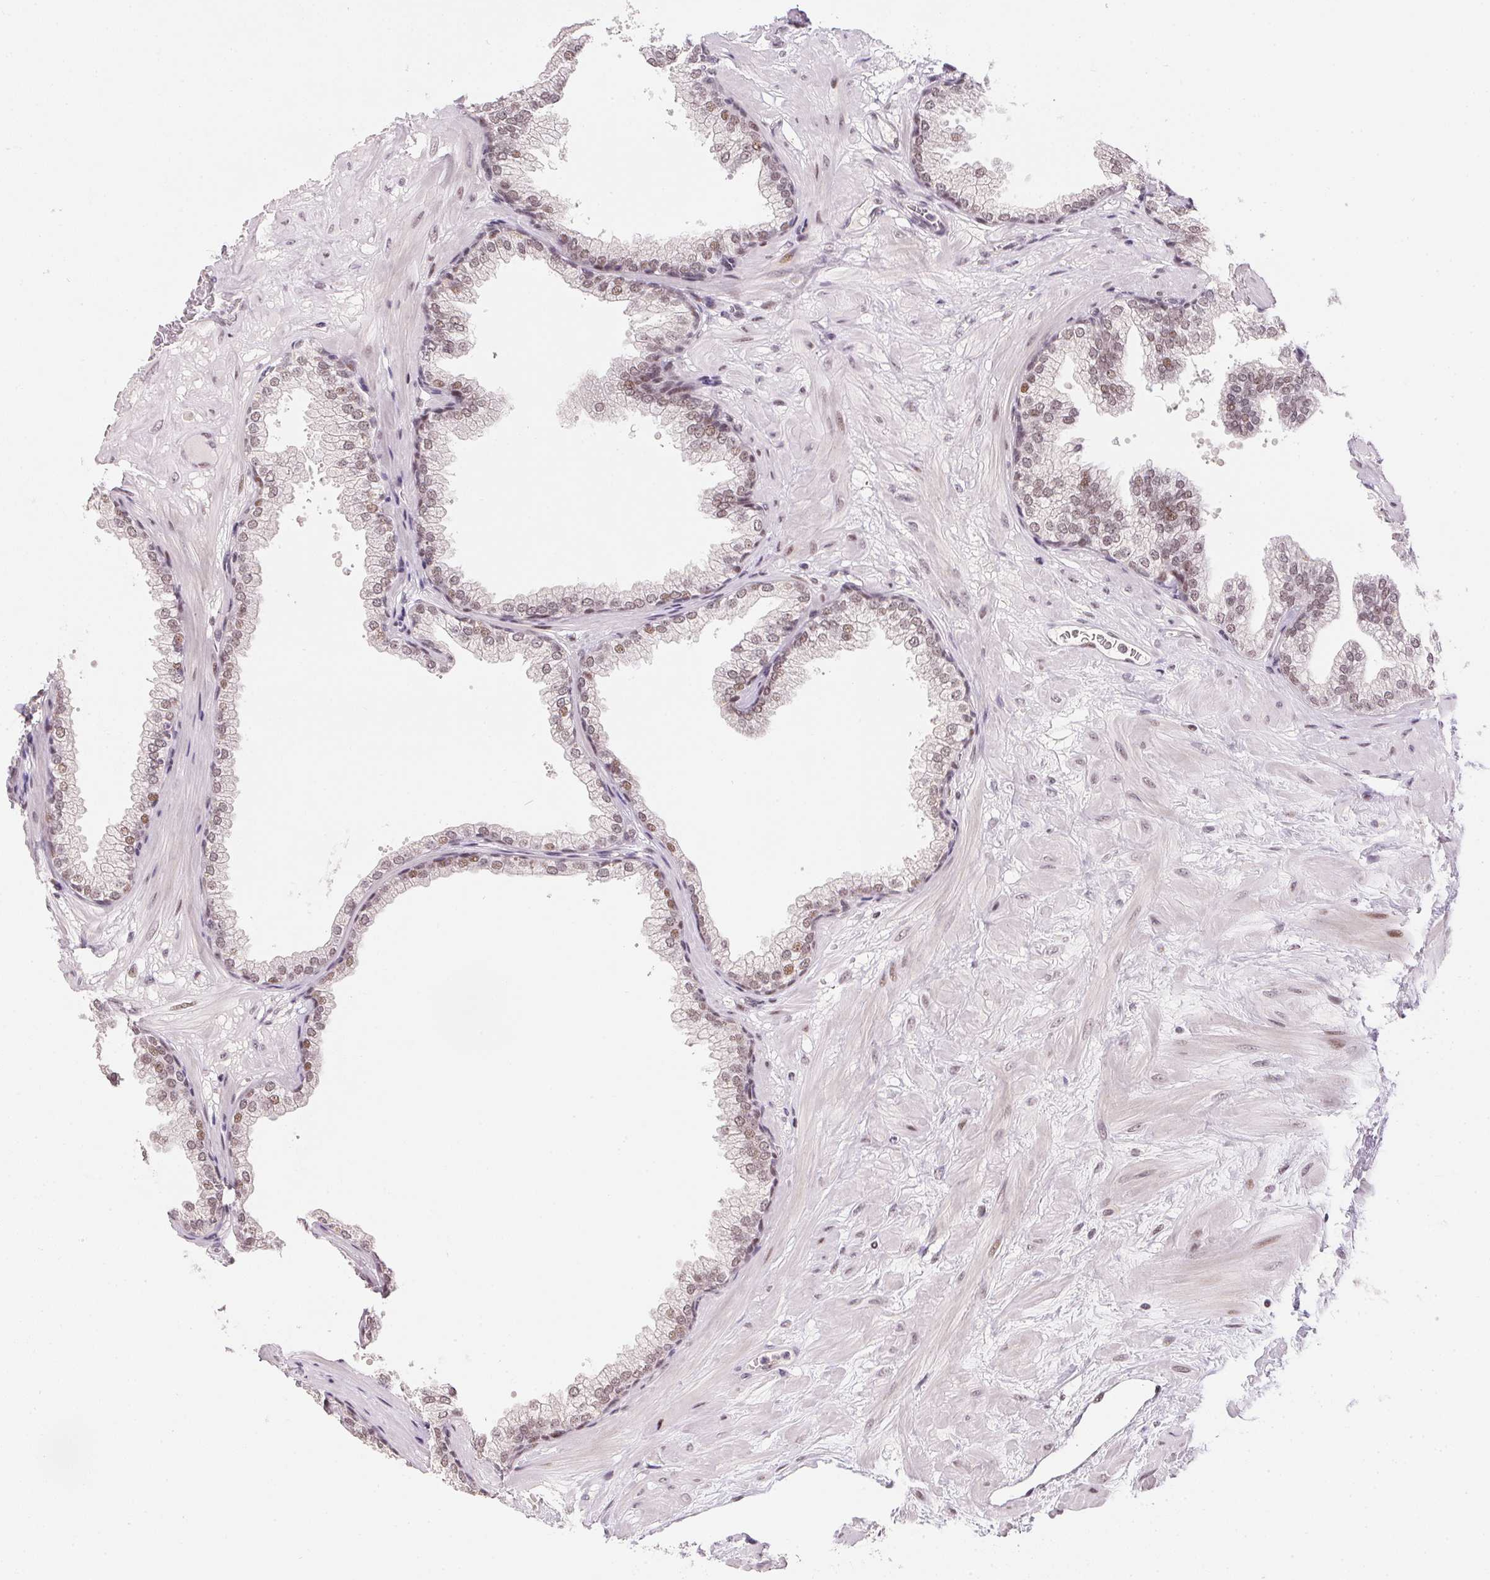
{"staining": {"intensity": "weak", "quantity": "25%-75%", "location": "nuclear"}, "tissue": "prostate", "cell_type": "Glandular cells", "image_type": "normal", "snomed": [{"axis": "morphology", "description": "Normal tissue, NOS"}, {"axis": "topography", "description": "Prostate"}], "caption": "IHC staining of normal prostate, which exhibits low levels of weak nuclear positivity in about 25%-75% of glandular cells indicating weak nuclear protein expression. The staining was performed using DAB (brown) for protein detection and nuclei were counterstained in hematoxylin (blue).", "gene": "KDM4D", "patient": {"sex": "male", "age": 37}}